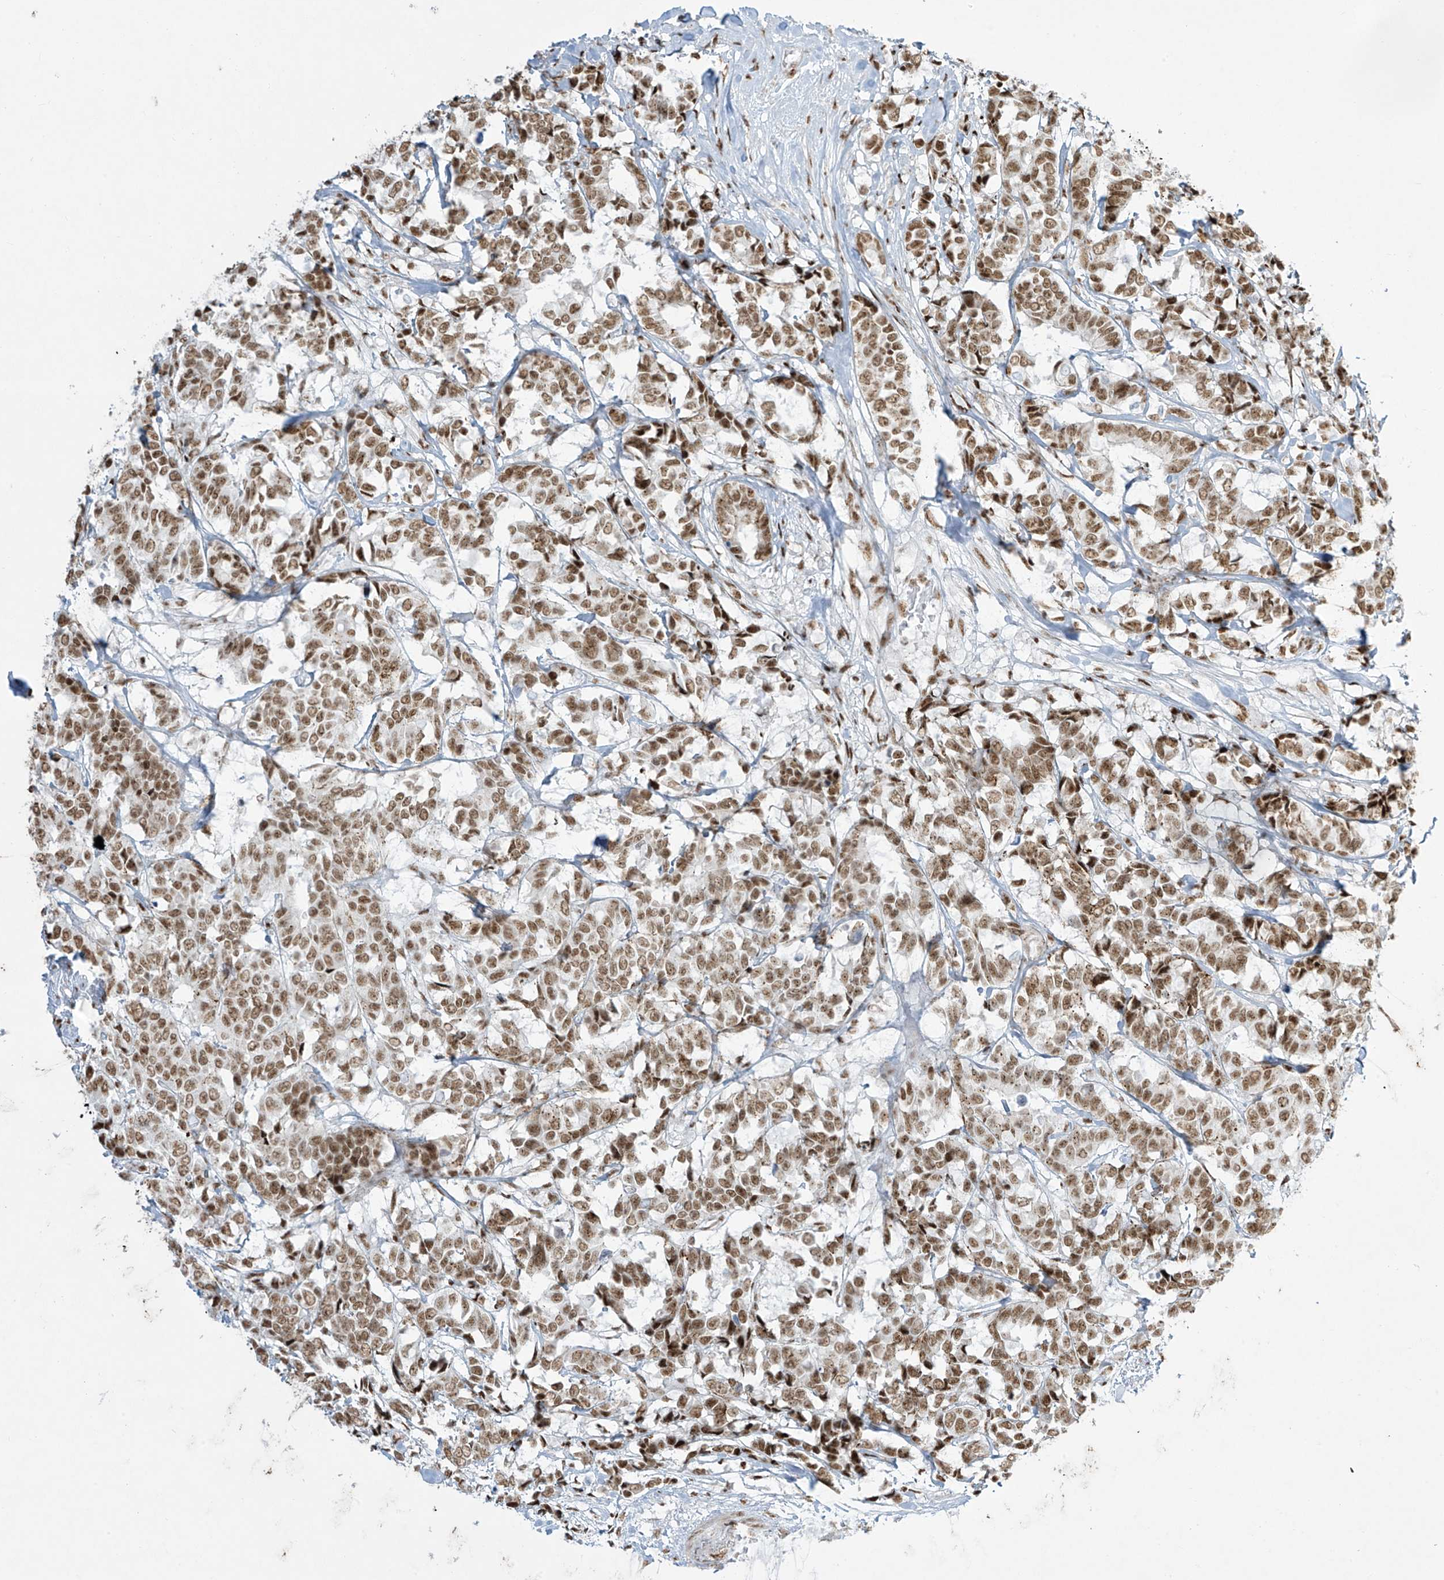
{"staining": {"intensity": "moderate", "quantity": ">75%", "location": "nuclear"}, "tissue": "breast cancer", "cell_type": "Tumor cells", "image_type": "cancer", "snomed": [{"axis": "morphology", "description": "Duct carcinoma"}, {"axis": "topography", "description": "Breast"}], "caption": "High-power microscopy captured an immunohistochemistry (IHC) micrograph of breast cancer (intraductal carcinoma), revealing moderate nuclear positivity in approximately >75% of tumor cells. The staining is performed using DAB (3,3'-diaminobenzidine) brown chromogen to label protein expression. The nuclei are counter-stained blue using hematoxylin.", "gene": "MS4A6A", "patient": {"sex": "female", "age": 87}}